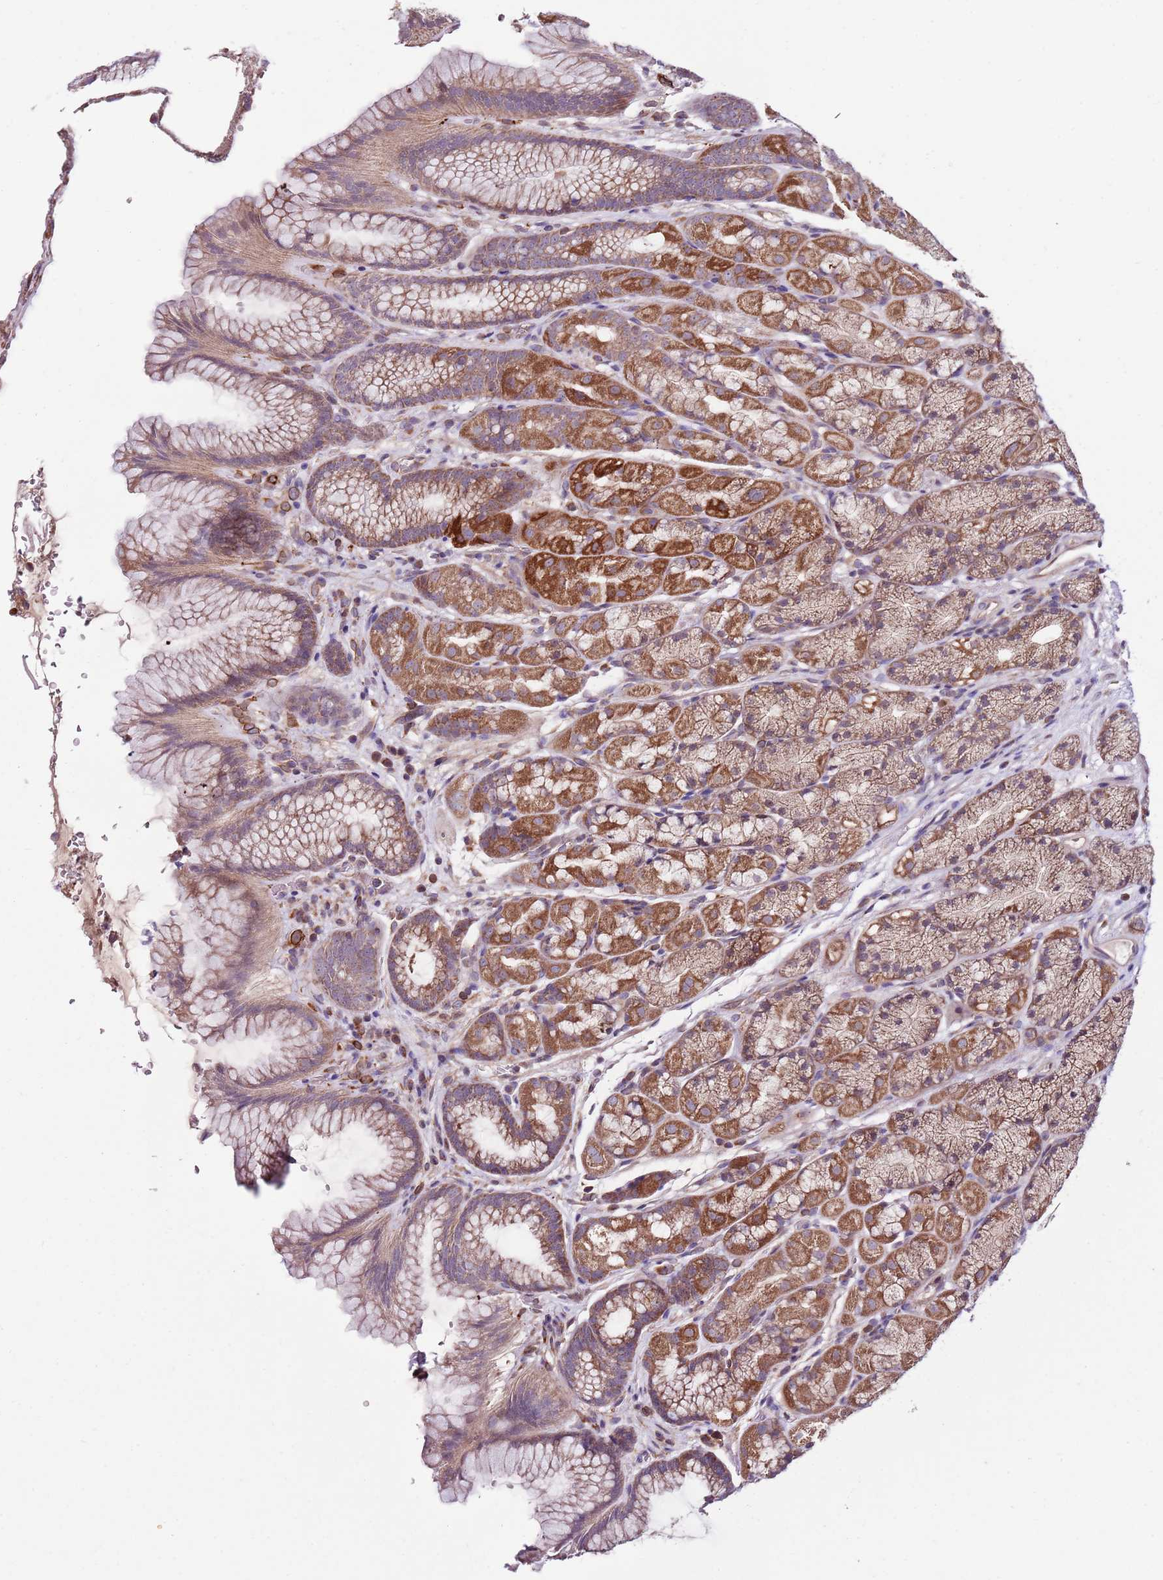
{"staining": {"intensity": "strong", "quantity": "25%-75%", "location": "cytoplasmic/membranous"}, "tissue": "stomach", "cell_type": "Glandular cells", "image_type": "normal", "snomed": [{"axis": "morphology", "description": "Normal tissue, NOS"}, {"axis": "topography", "description": "Stomach"}], "caption": "Immunohistochemistry (IHC) image of unremarkable stomach stained for a protein (brown), which exhibits high levels of strong cytoplasmic/membranous positivity in approximately 25%-75% of glandular cells.", "gene": "SMG1", "patient": {"sex": "male", "age": 63}}